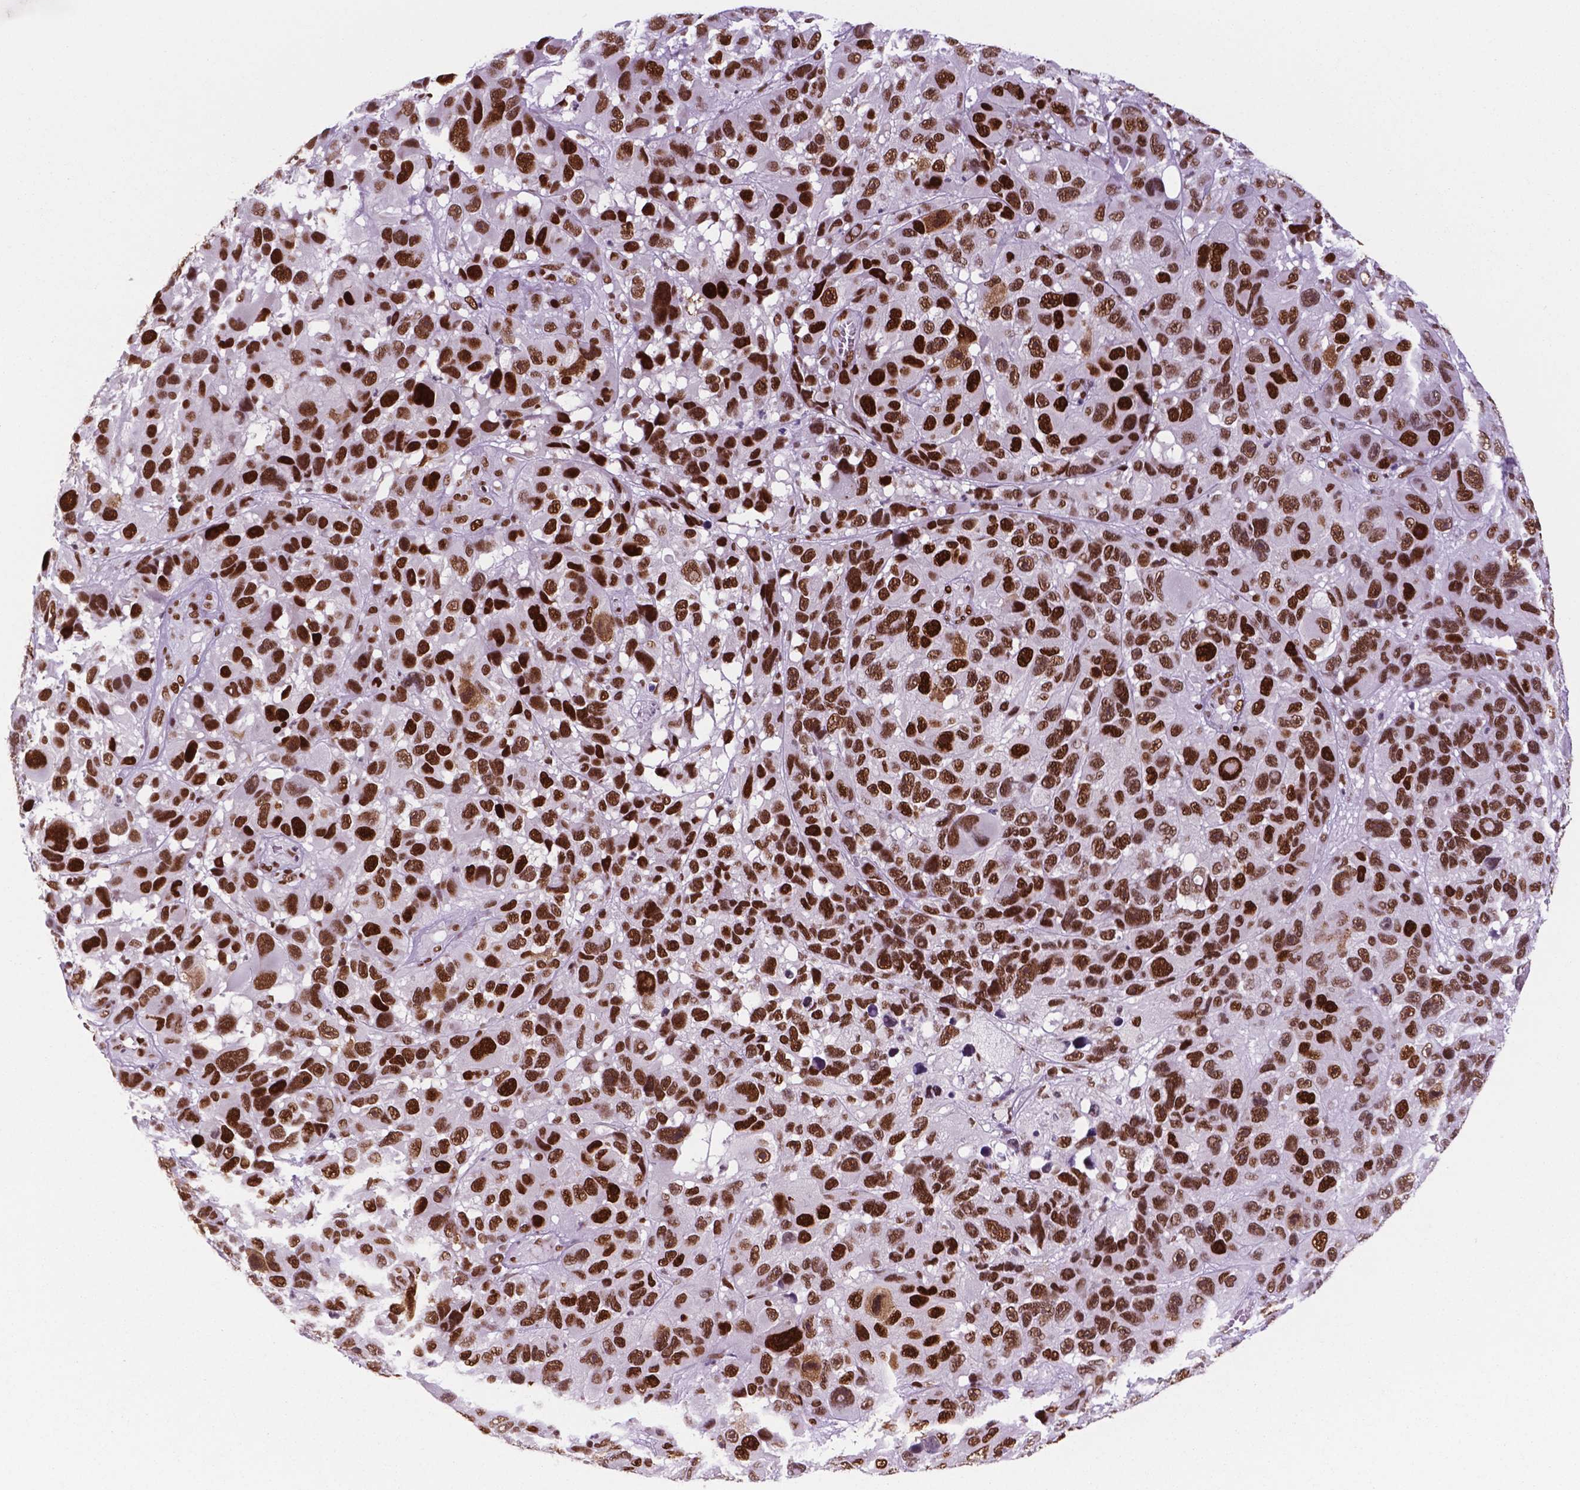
{"staining": {"intensity": "strong", "quantity": ">75%", "location": "nuclear"}, "tissue": "melanoma", "cell_type": "Tumor cells", "image_type": "cancer", "snomed": [{"axis": "morphology", "description": "Malignant melanoma, NOS"}, {"axis": "topography", "description": "Skin"}], "caption": "Human melanoma stained with a brown dye displays strong nuclear positive staining in about >75% of tumor cells.", "gene": "MSH6", "patient": {"sex": "male", "age": 53}}